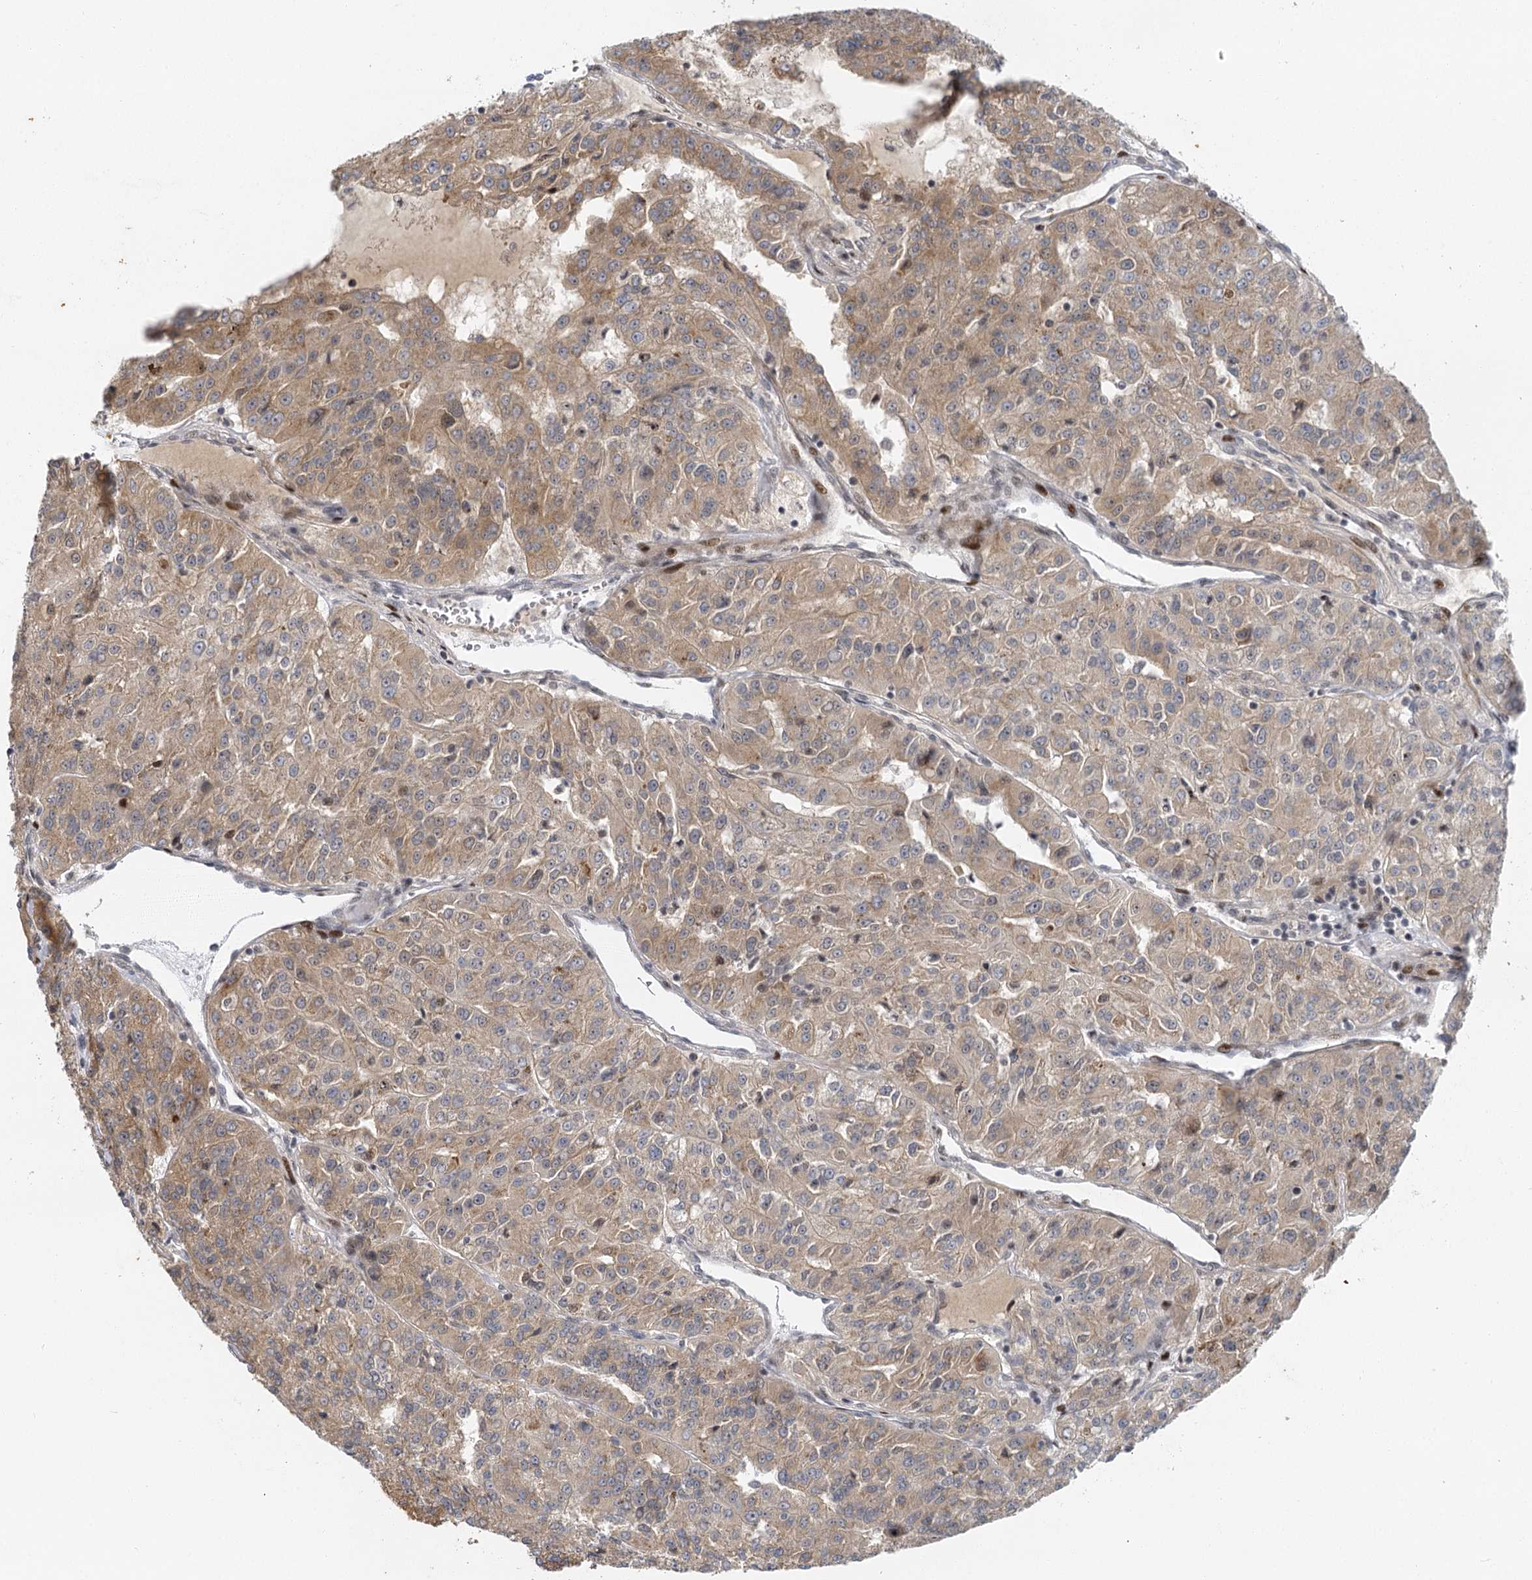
{"staining": {"intensity": "weak", "quantity": "25%-75%", "location": "cytoplasmic/membranous"}, "tissue": "renal cancer", "cell_type": "Tumor cells", "image_type": "cancer", "snomed": [{"axis": "morphology", "description": "Adenocarcinoma, NOS"}, {"axis": "topography", "description": "Kidney"}], "caption": "Immunohistochemistry (IHC) image of neoplastic tissue: renal adenocarcinoma stained using immunohistochemistry demonstrates low levels of weak protein expression localized specifically in the cytoplasmic/membranous of tumor cells, appearing as a cytoplasmic/membranous brown color.", "gene": "IL11RA", "patient": {"sex": "female", "age": 63}}